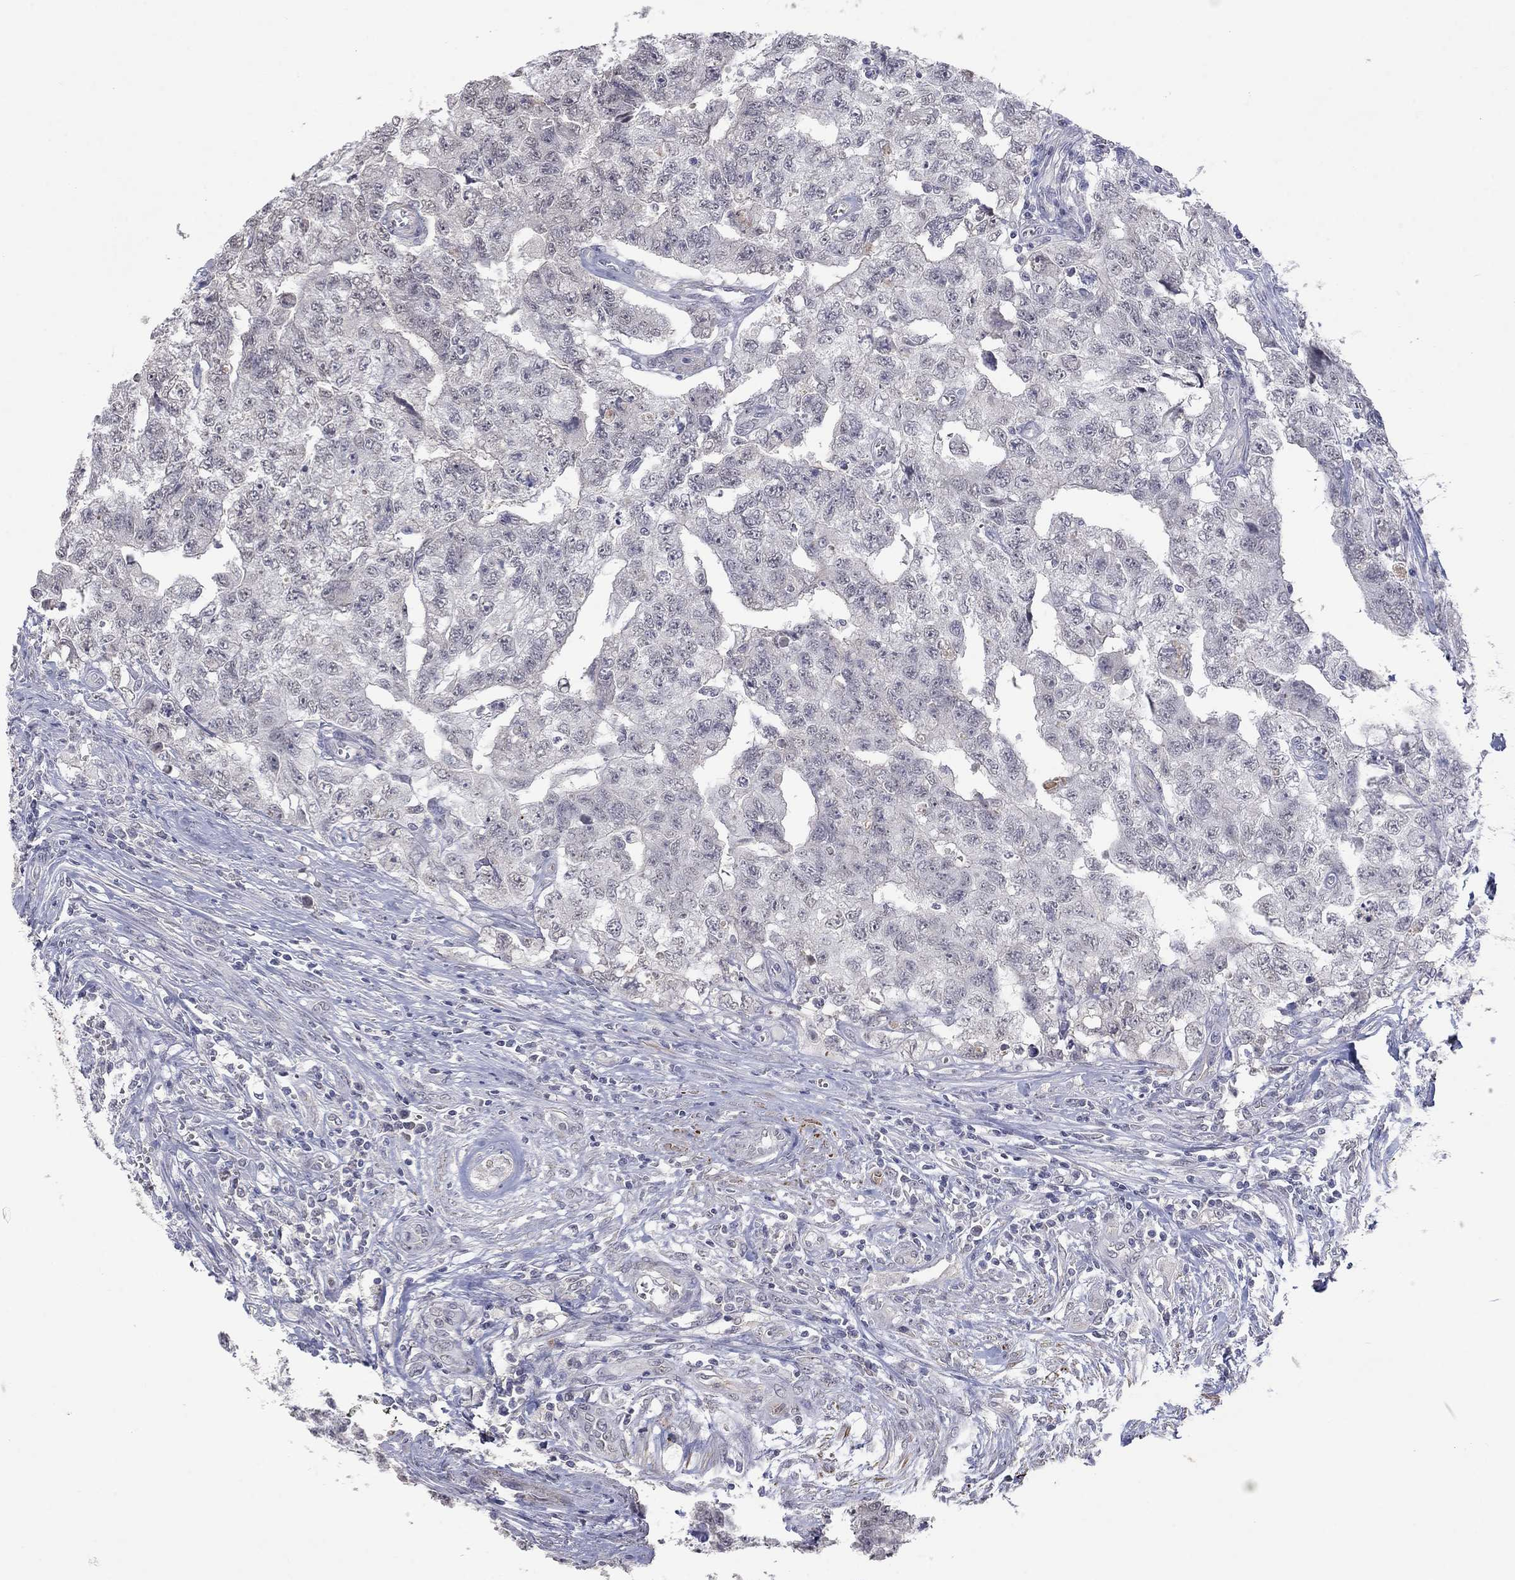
{"staining": {"intensity": "negative", "quantity": "none", "location": "none"}, "tissue": "testis cancer", "cell_type": "Tumor cells", "image_type": "cancer", "snomed": [{"axis": "morphology", "description": "Carcinoma, Embryonal, NOS"}, {"axis": "topography", "description": "Testis"}], "caption": "IHC of testis cancer (embryonal carcinoma) exhibits no positivity in tumor cells.", "gene": "IP6K3", "patient": {"sex": "male", "age": 24}}